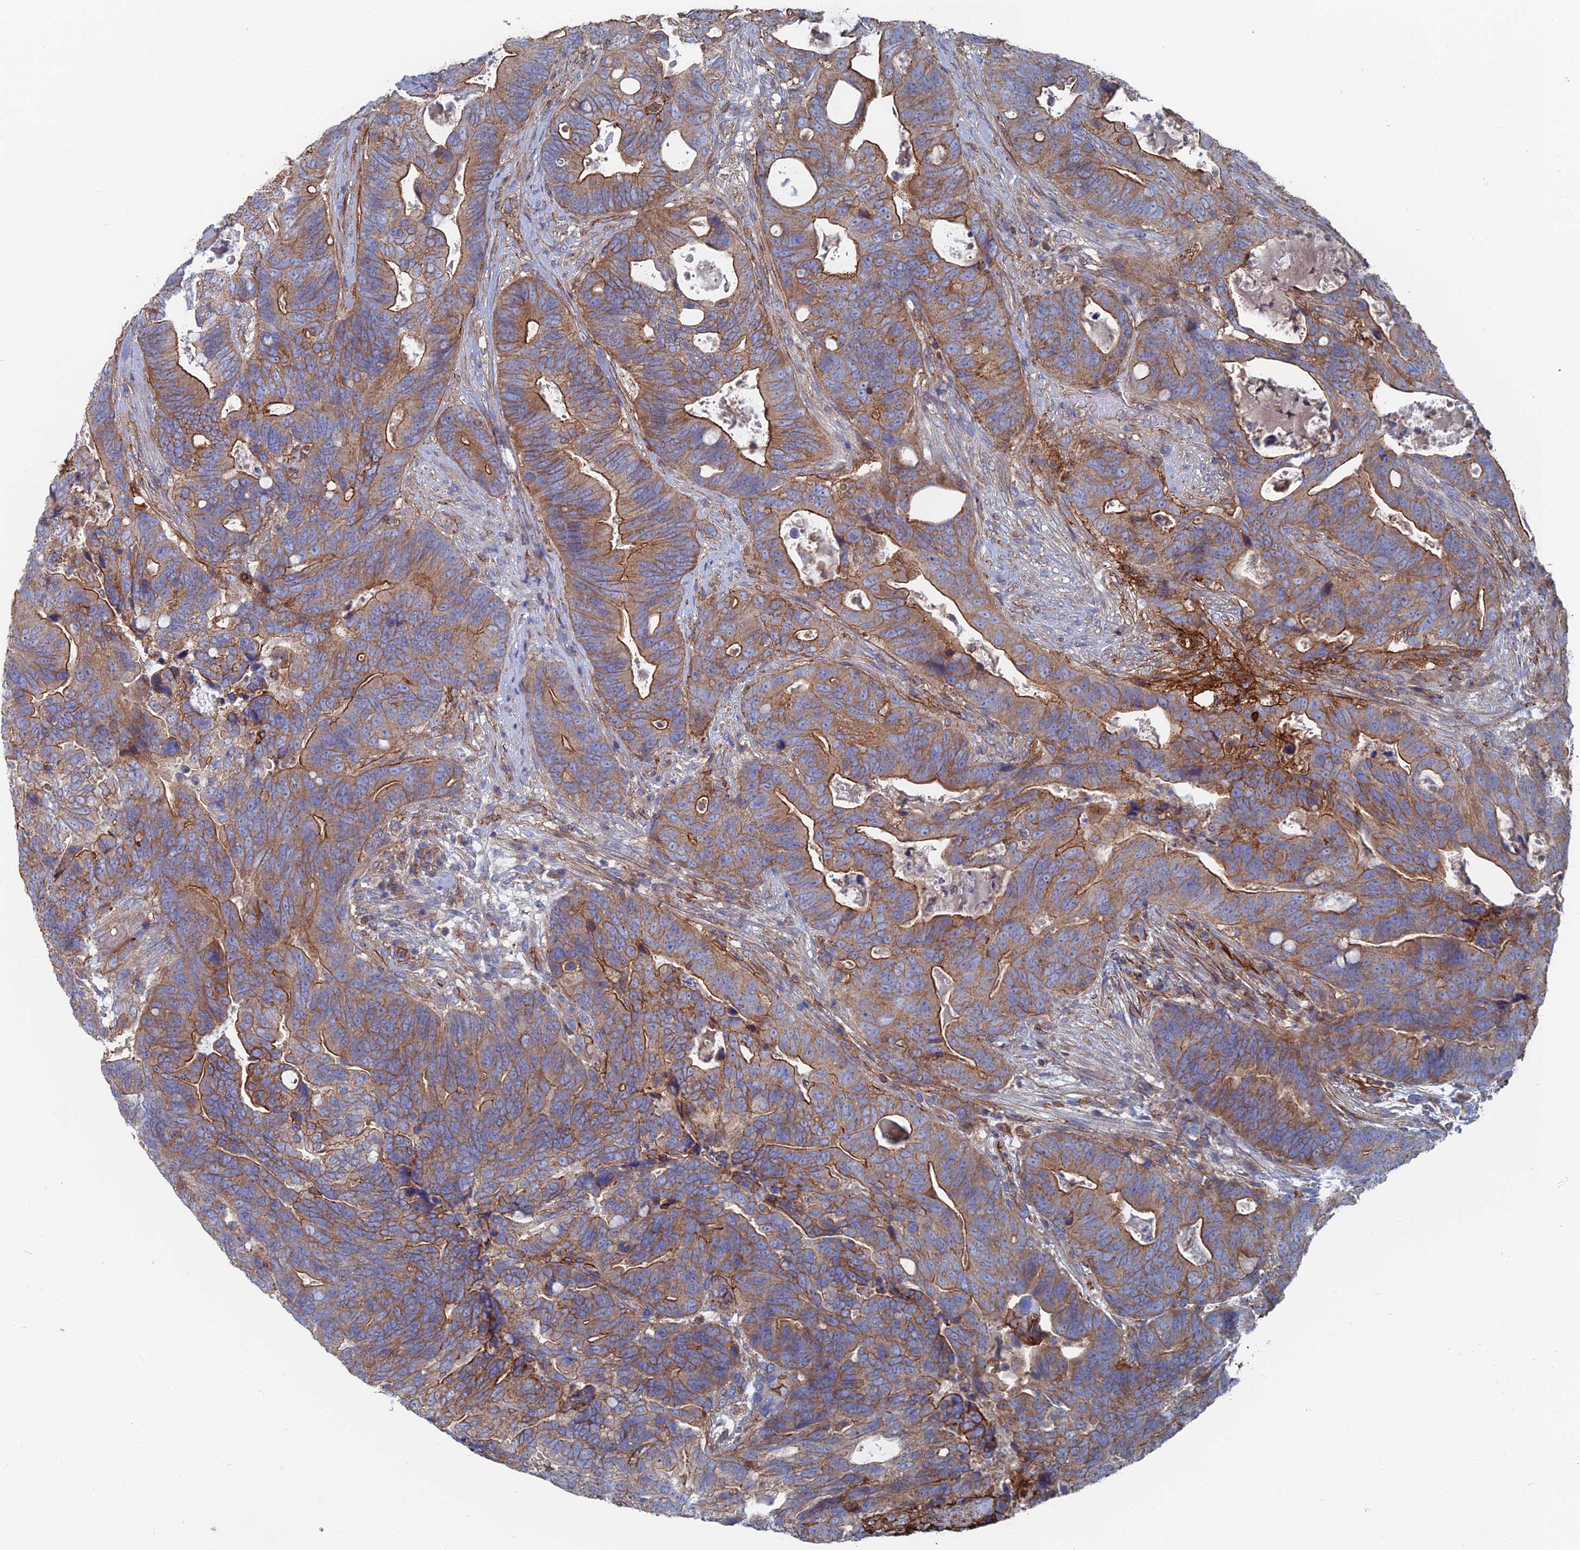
{"staining": {"intensity": "moderate", "quantity": ">75%", "location": "cytoplasmic/membranous"}, "tissue": "colorectal cancer", "cell_type": "Tumor cells", "image_type": "cancer", "snomed": [{"axis": "morphology", "description": "Adenocarcinoma, NOS"}, {"axis": "topography", "description": "Colon"}], "caption": "This photomicrograph shows IHC staining of colorectal adenocarcinoma, with medium moderate cytoplasmic/membranous positivity in approximately >75% of tumor cells.", "gene": "SNX11", "patient": {"sex": "female", "age": 82}}